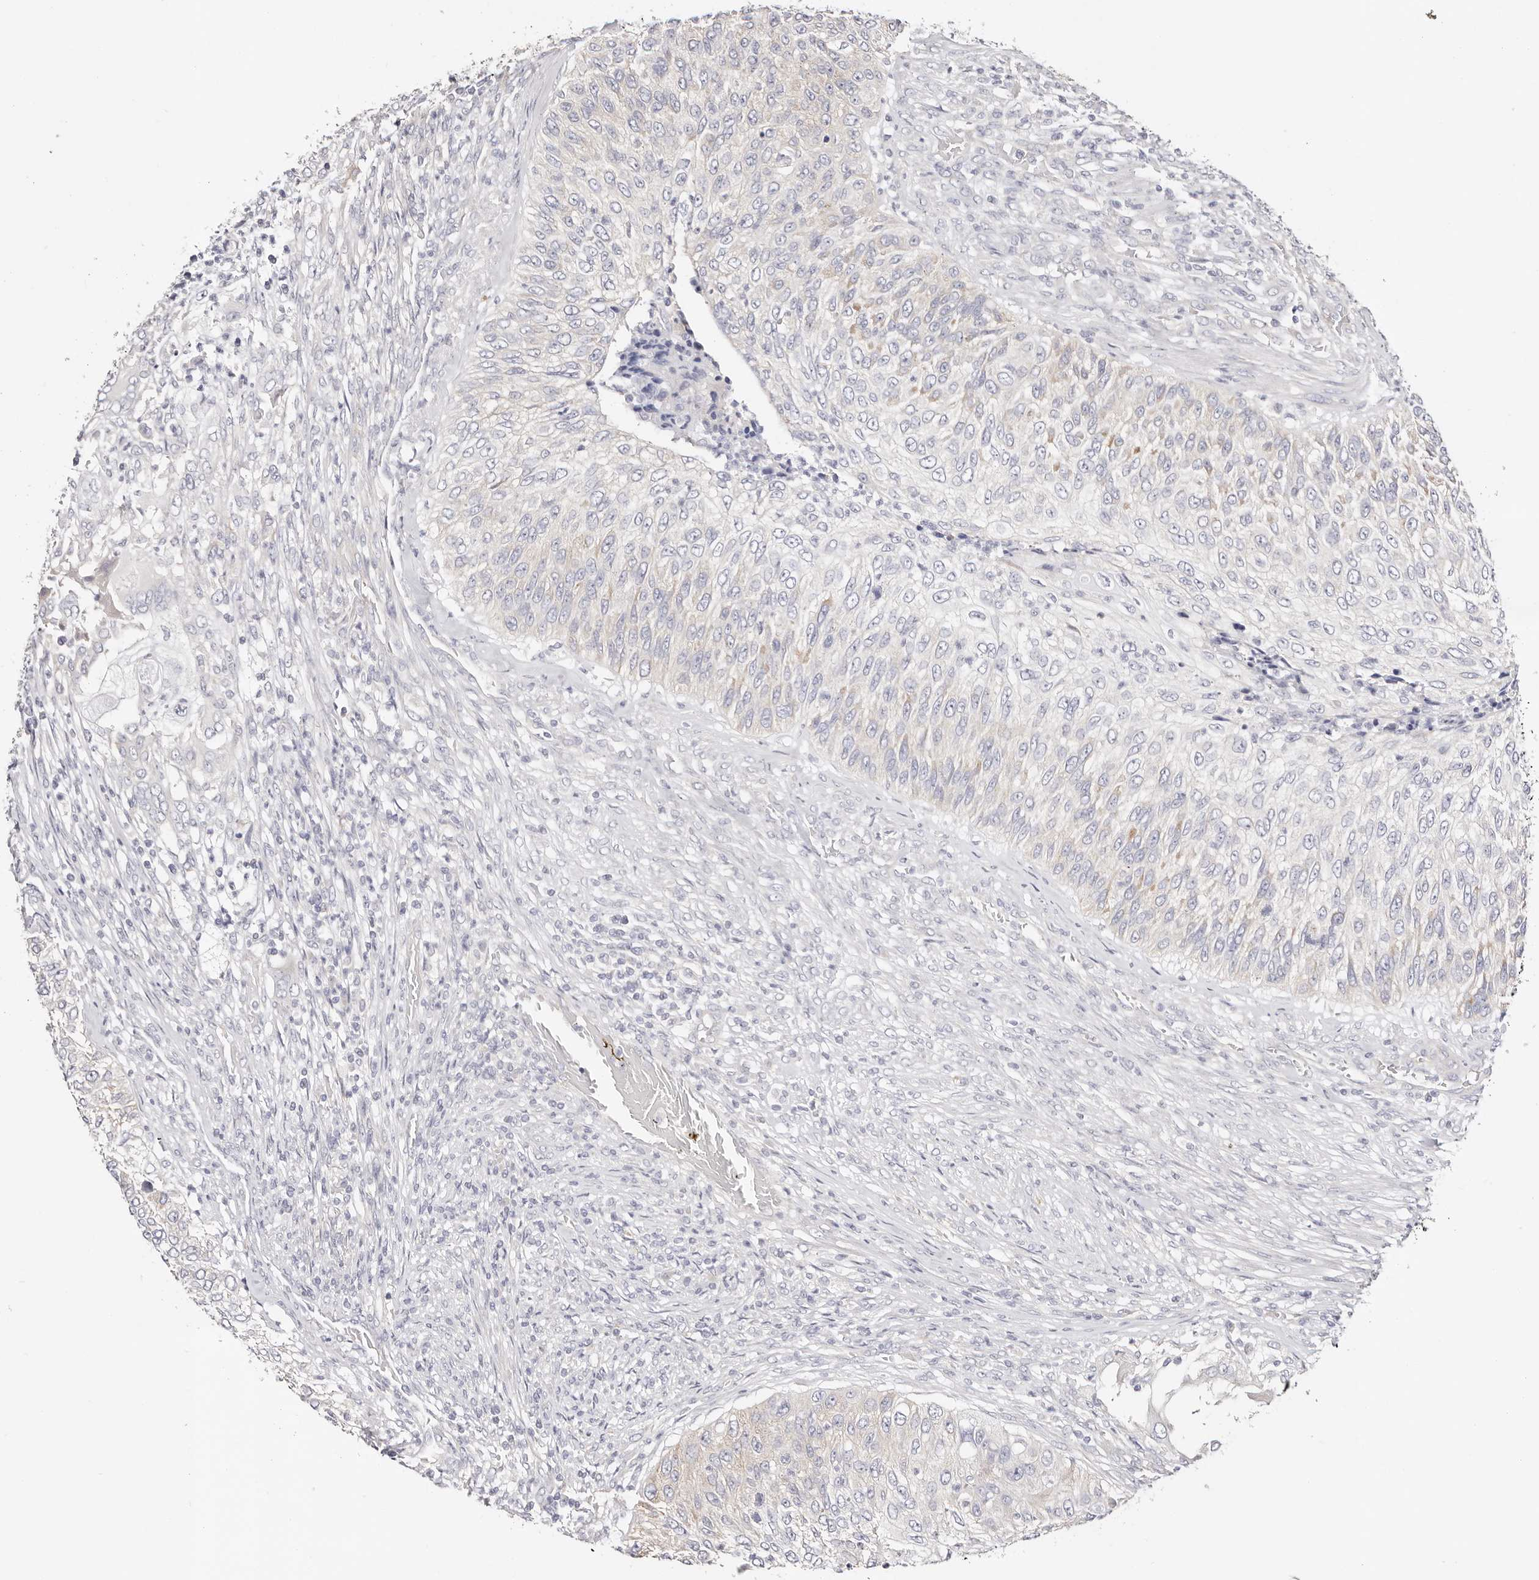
{"staining": {"intensity": "negative", "quantity": "none", "location": "none"}, "tissue": "urothelial cancer", "cell_type": "Tumor cells", "image_type": "cancer", "snomed": [{"axis": "morphology", "description": "Urothelial carcinoma, High grade"}, {"axis": "topography", "description": "Urinary bladder"}], "caption": "High power microscopy photomicrograph of an immunohistochemistry micrograph of urothelial cancer, revealing no significant staining in tumor cells. (DAB (3,3'-diaminobenzidine) immunohistochemistry (IHC) visualized using brightfield microscopy, high magnification).", "gene": "GNA13", "patient": {"sex": "female", "age": 60}}